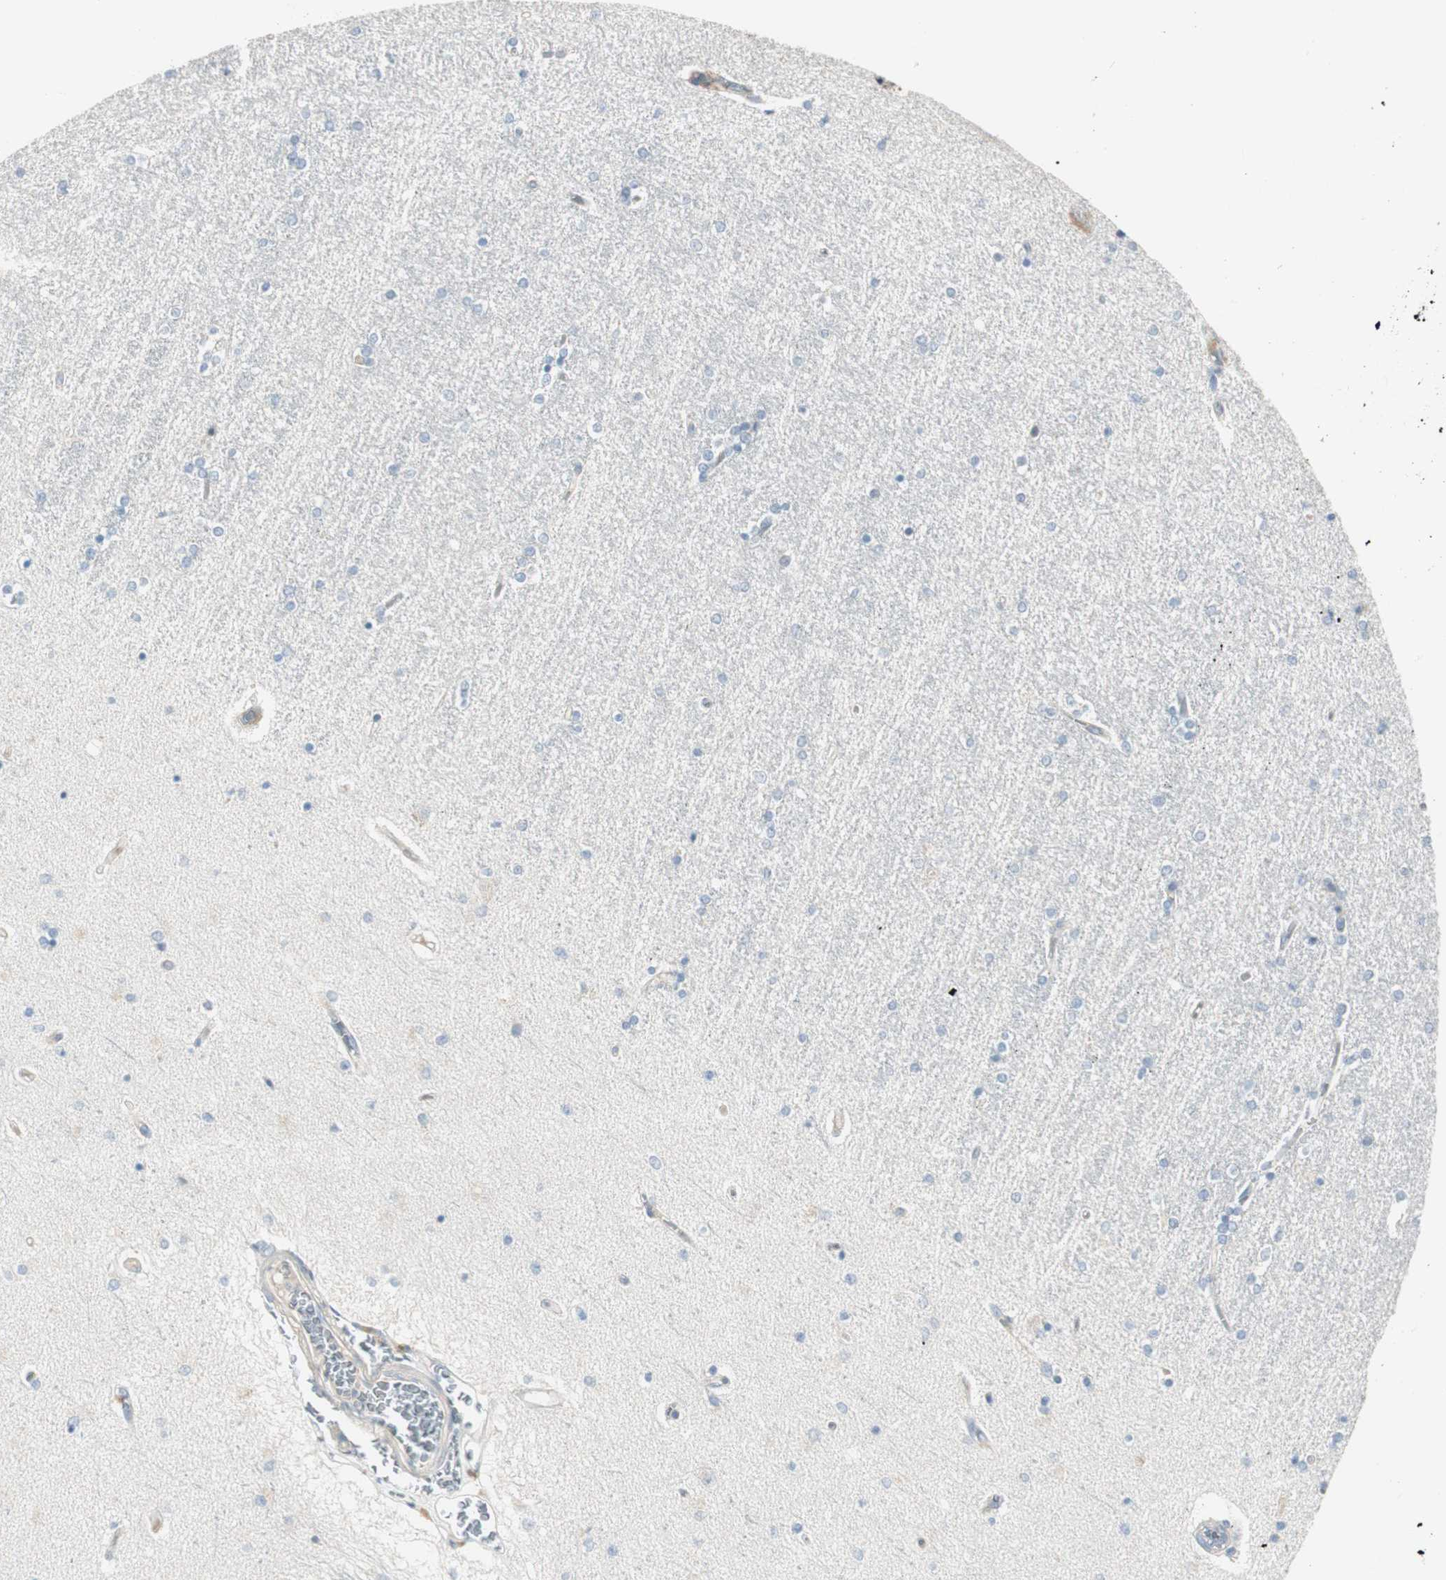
{"staining": {"intensity": "negative", "quantity": "none", "location": "none"}, "tissue": "hippocampus", "cell_type": "Glial cells", "image_type": "normal", "snomed": [{"axis": "morphology", "description": "Normal tissue, NOS"}, {"axis": "topography", "description": "Hippocampus"}], "caption": "Hippocampus was stained to show a protein in brown. There is no significant staining in glial cells.", "gene": "EVA1A", "patient": {"sex": "female", "age": 54}}